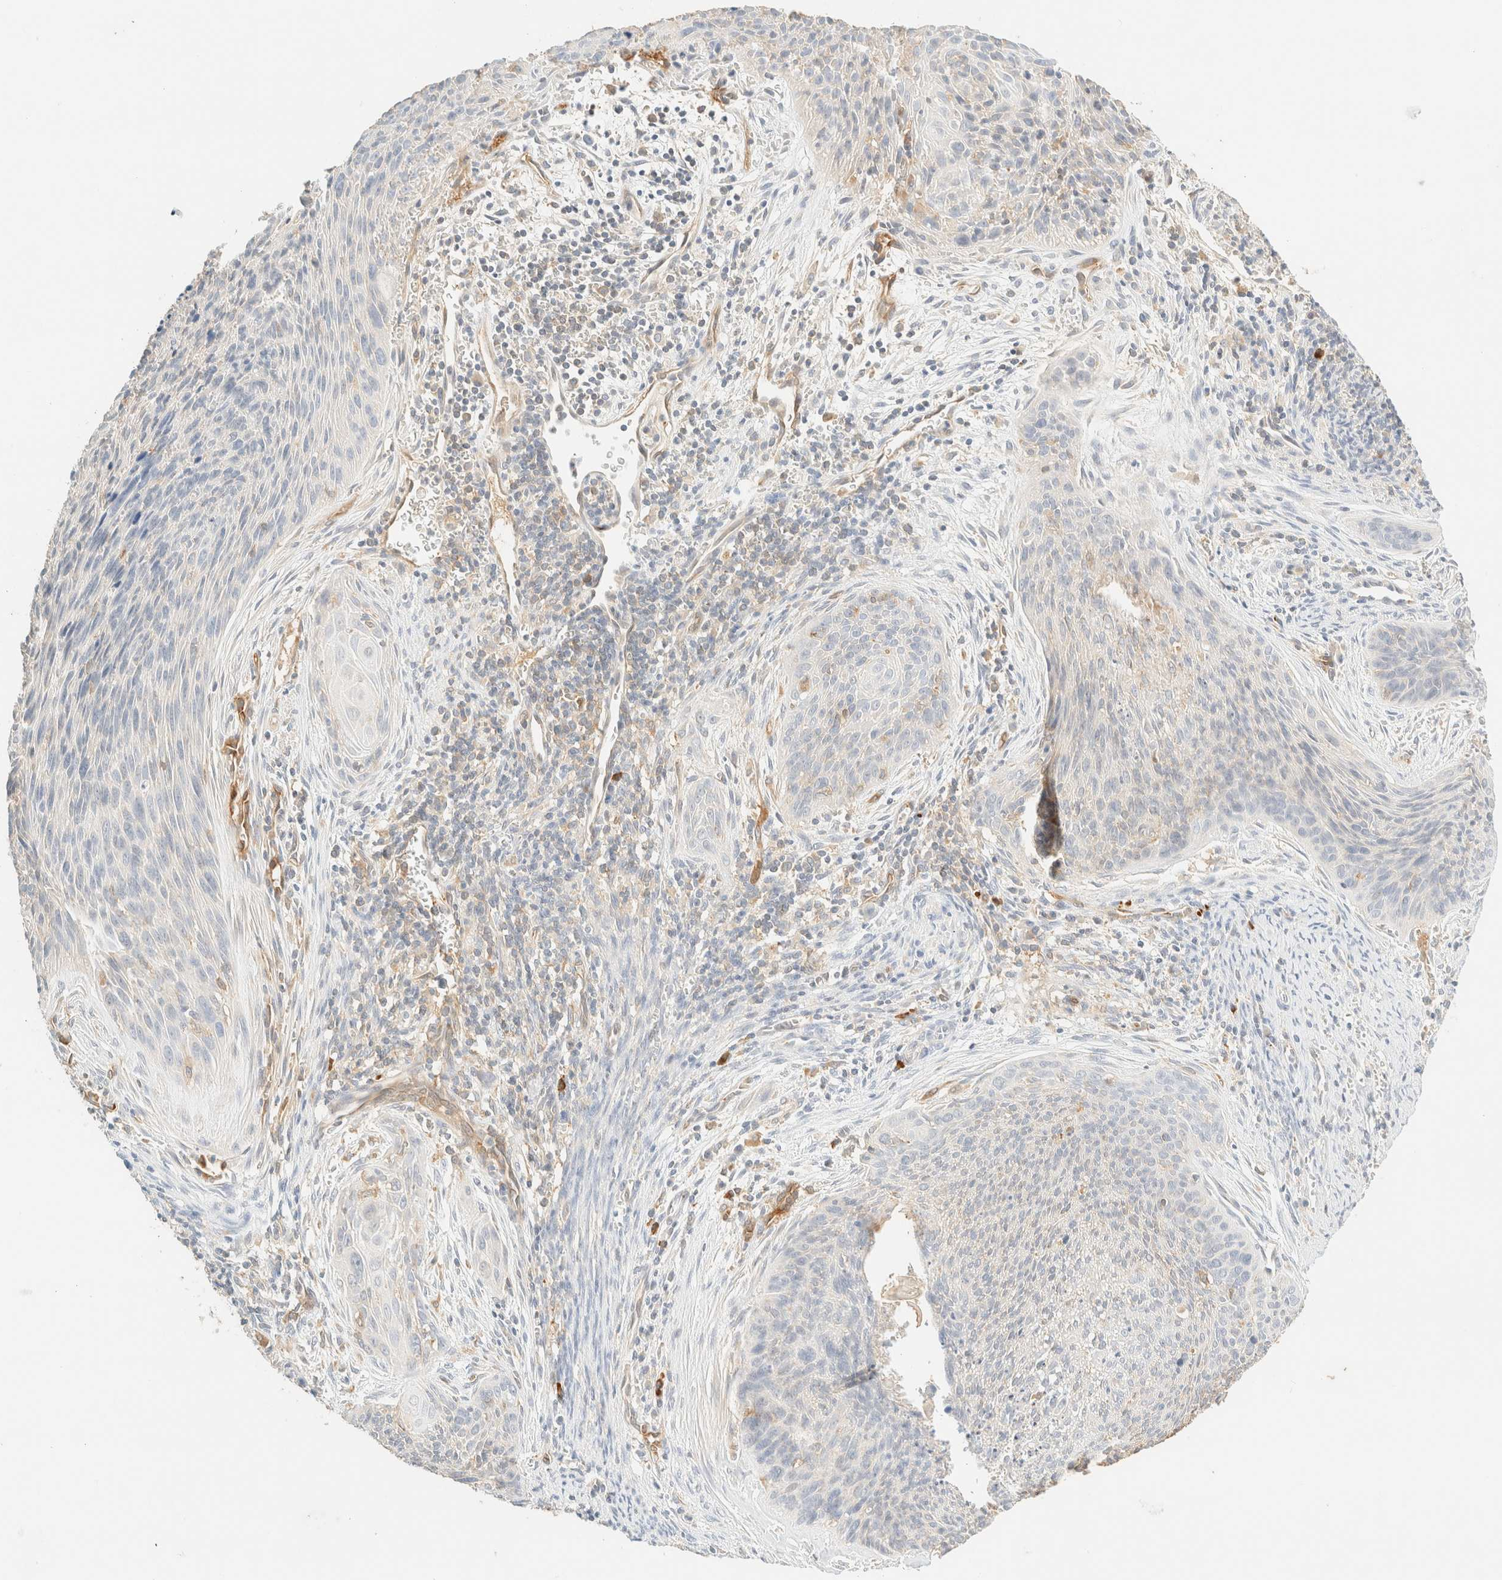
{"staining": {"intensity": "negative", "quantity": "none", "location": "none"}, "tissue": "cervical cancer", "cell_type": "Tumor cells", "image_type": "cancer", "snomed": [{"axis": "morphology", "description": "Squamous cell carcinoma, NOS"}, {"axis": "topography", "description": "Cervix"}], "caption": "Immunohistochemical staining of cervical squamous cell carcinoma shows no significant expression in tumor cells.", "gene": "FHOD1", "patient": {"sex": "female", "age": 55}}